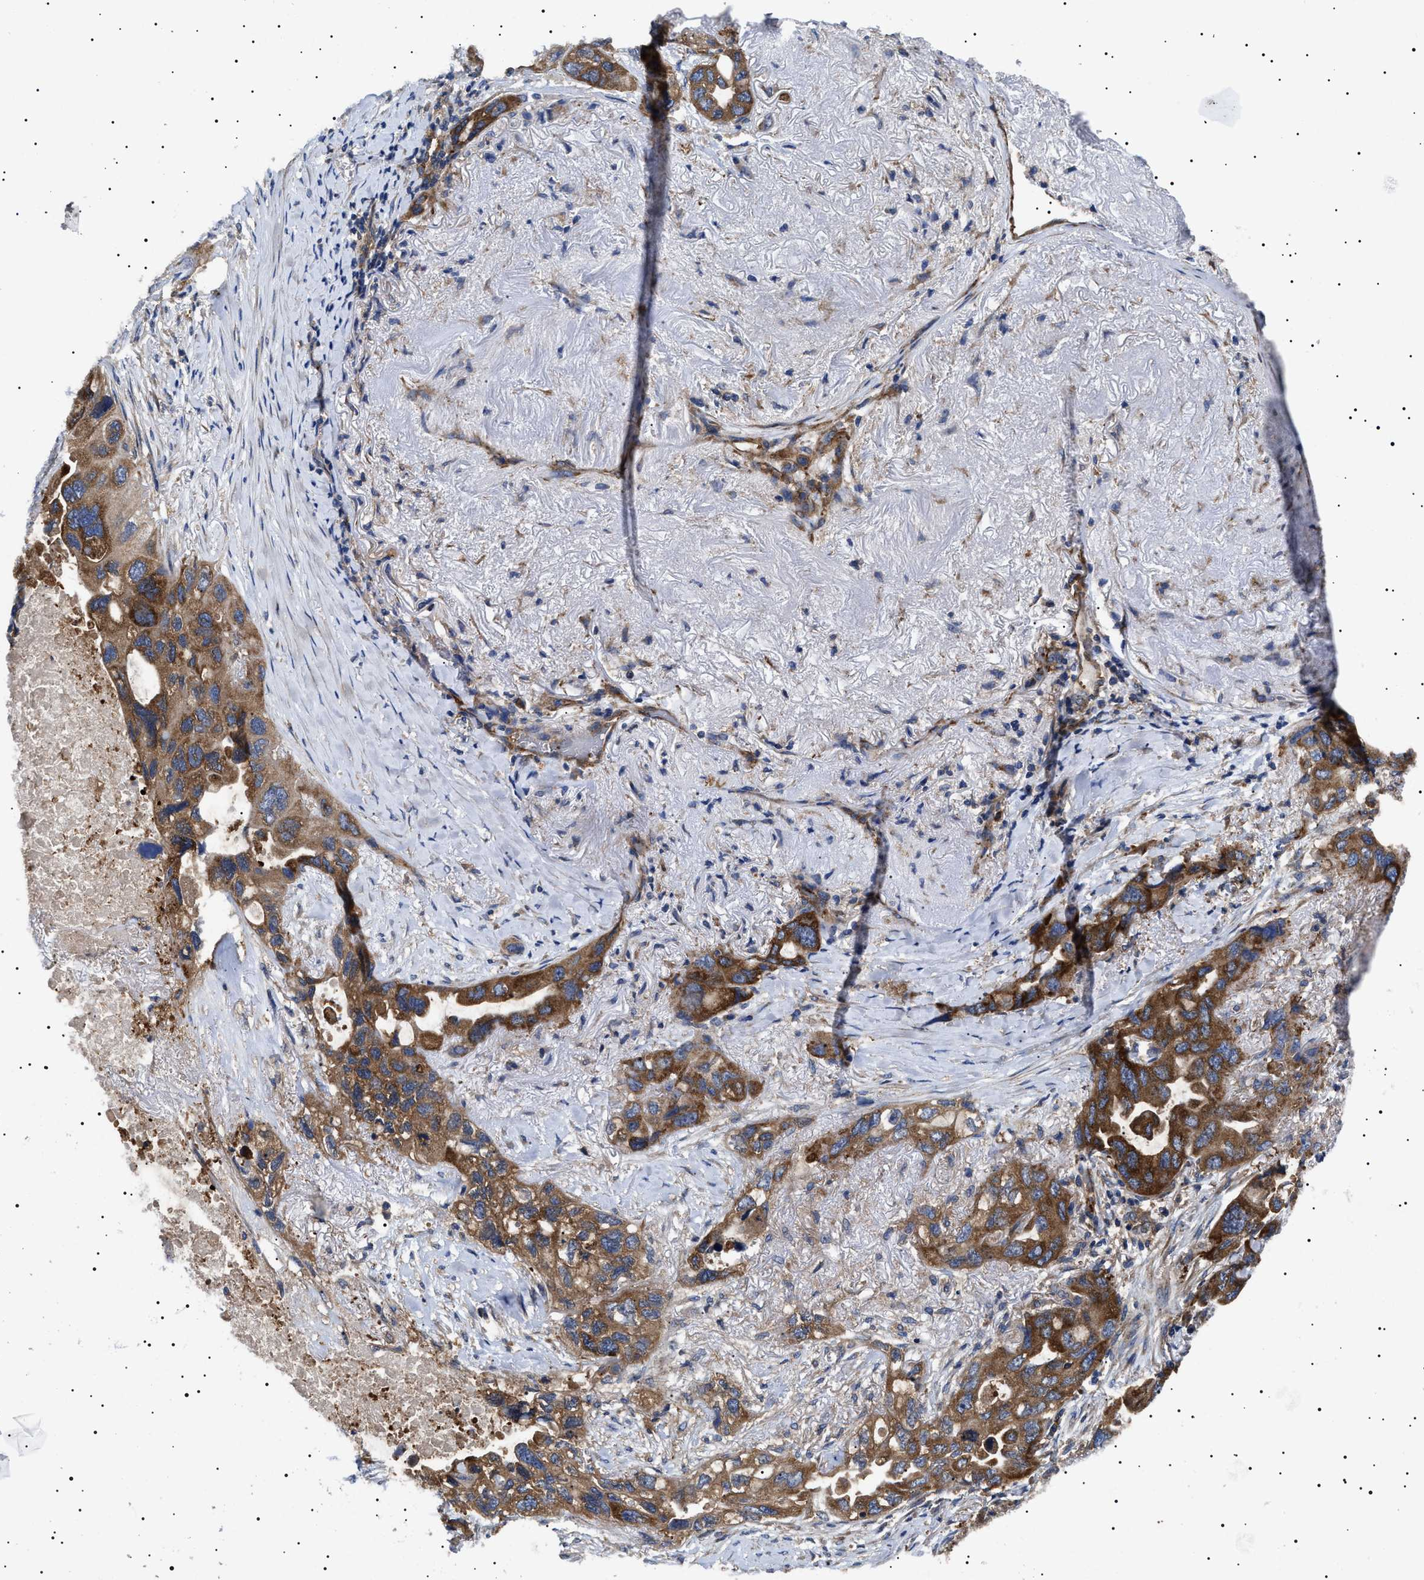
{"staining": {"intensity": "moderate", "quantity": ">75%", "location": "cytoplasmic/membranous"}, "tissue": "lung cancer", "cell_type": "Tumor cells", "image_type": "cancer", "snomed": [{"axis": "morphology", "description": "Squamous cell carcinoma, NOS"}, {"axis": "topography", "description": "Lung"}], "caption": "Immunohistochemical staining of lung cancer exhibits medium levels of moderate cytoplasmic/membranous positivity in about >75% of tumor cells. The staining is performed using DAB brown chromogen to label protein expression. The nuclei are counter-stained blue using hematoxylin.", "gene": "TPP2", "patient": {"sex": "female", "age": 73}}